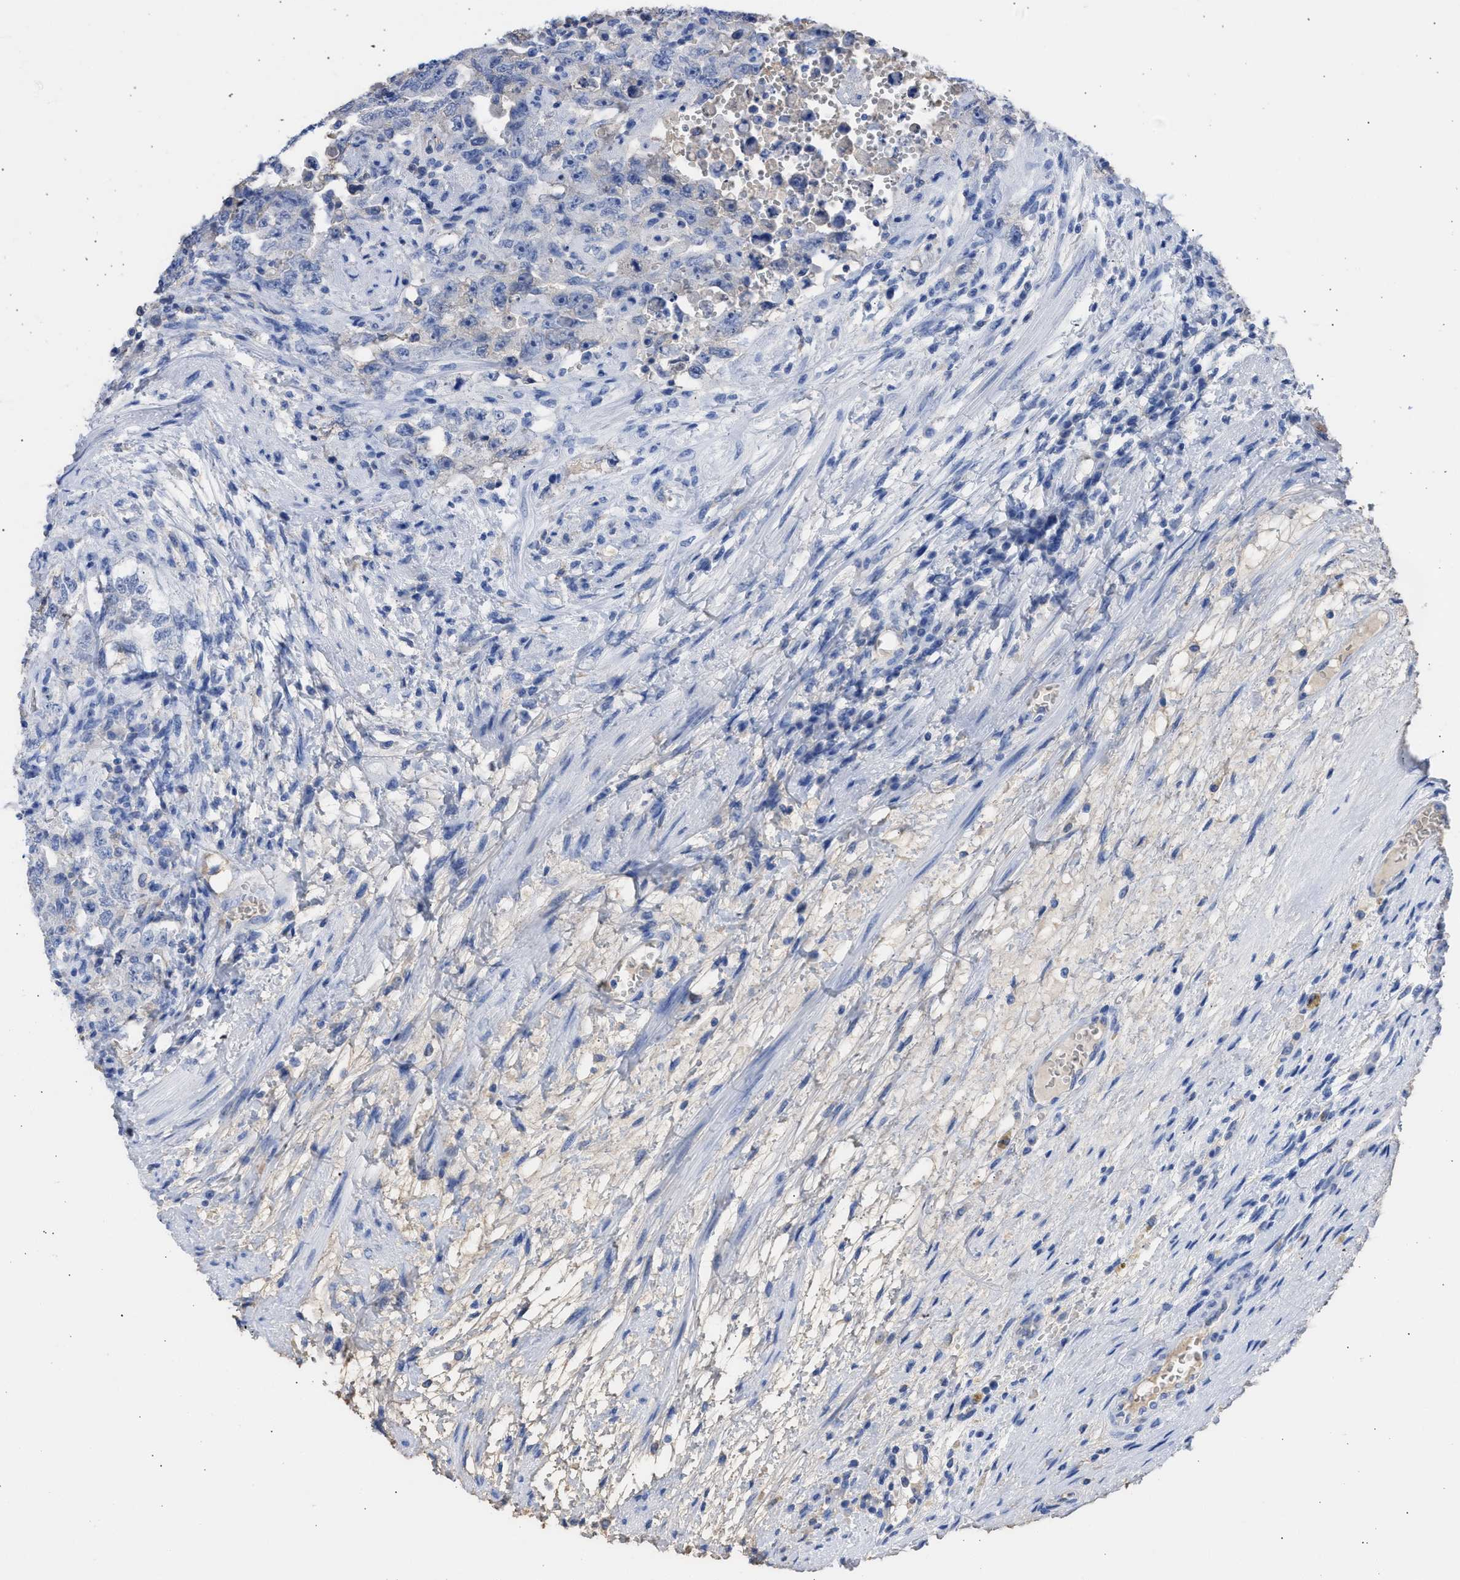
{"staining": {"intensity": "negative", "quantity": "none", "location": "none"}, "tissue": "testis cancer", "cell_type": "Tumor cells", "image_type": "cancer", "snomed": [{"axis": "morphology", "description": "Carcinoma, Embryonal, NOS"}, {"axis": "topography", "description": "Testis"}], "caption": "Tumor cells show no significant protein positivity in embryonal carcinoma (testis). (DAB IHC visualized using brightfield microscopy, high magnification).", "gene": "RSPH1", "patient": {"sex": "male", "age": 26}}